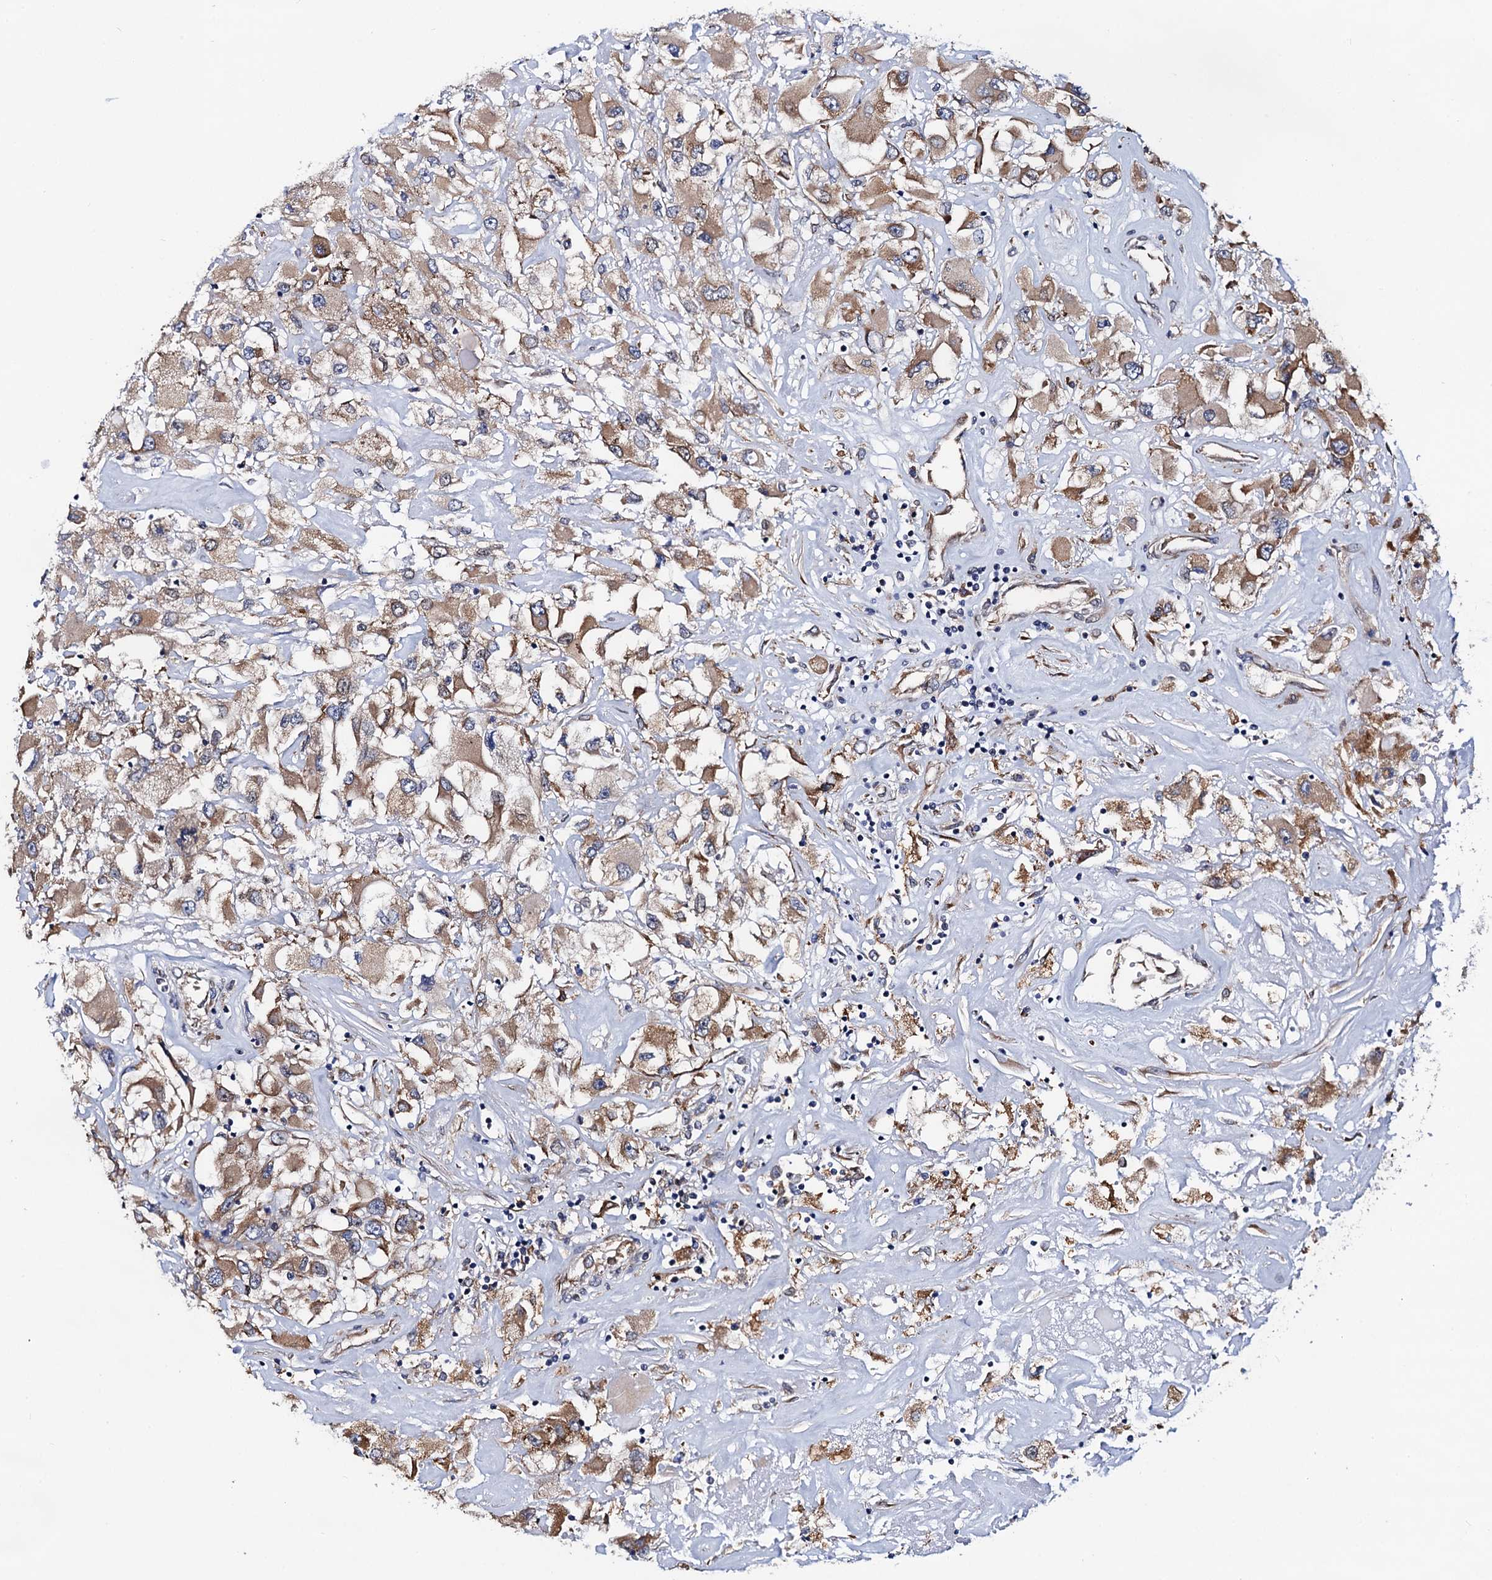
{"staining": {"intensity": "moderate", "quantity": ">75%", "location": "cytoplasmic/membranous"}, "tissue": "renal cancer", "cell_type": "Tumor cells", "image_type": "cancer", "snomed": [{"axis": "morphology", "description": "Adenocarcinoma, NOS"}, {"axis": "topography", "description": "Kidney"}], "caption": "This micrograph shows renal adenocarcinoma stained with immunohistochemistry to label a protein in brown. The cytoplasmic/membranous of tumor cells show moderate positivity for the protein. Nuclei are counter-stained blue.", "gene": "PGLS", "patient": {"sex": "female", "age": 52}}